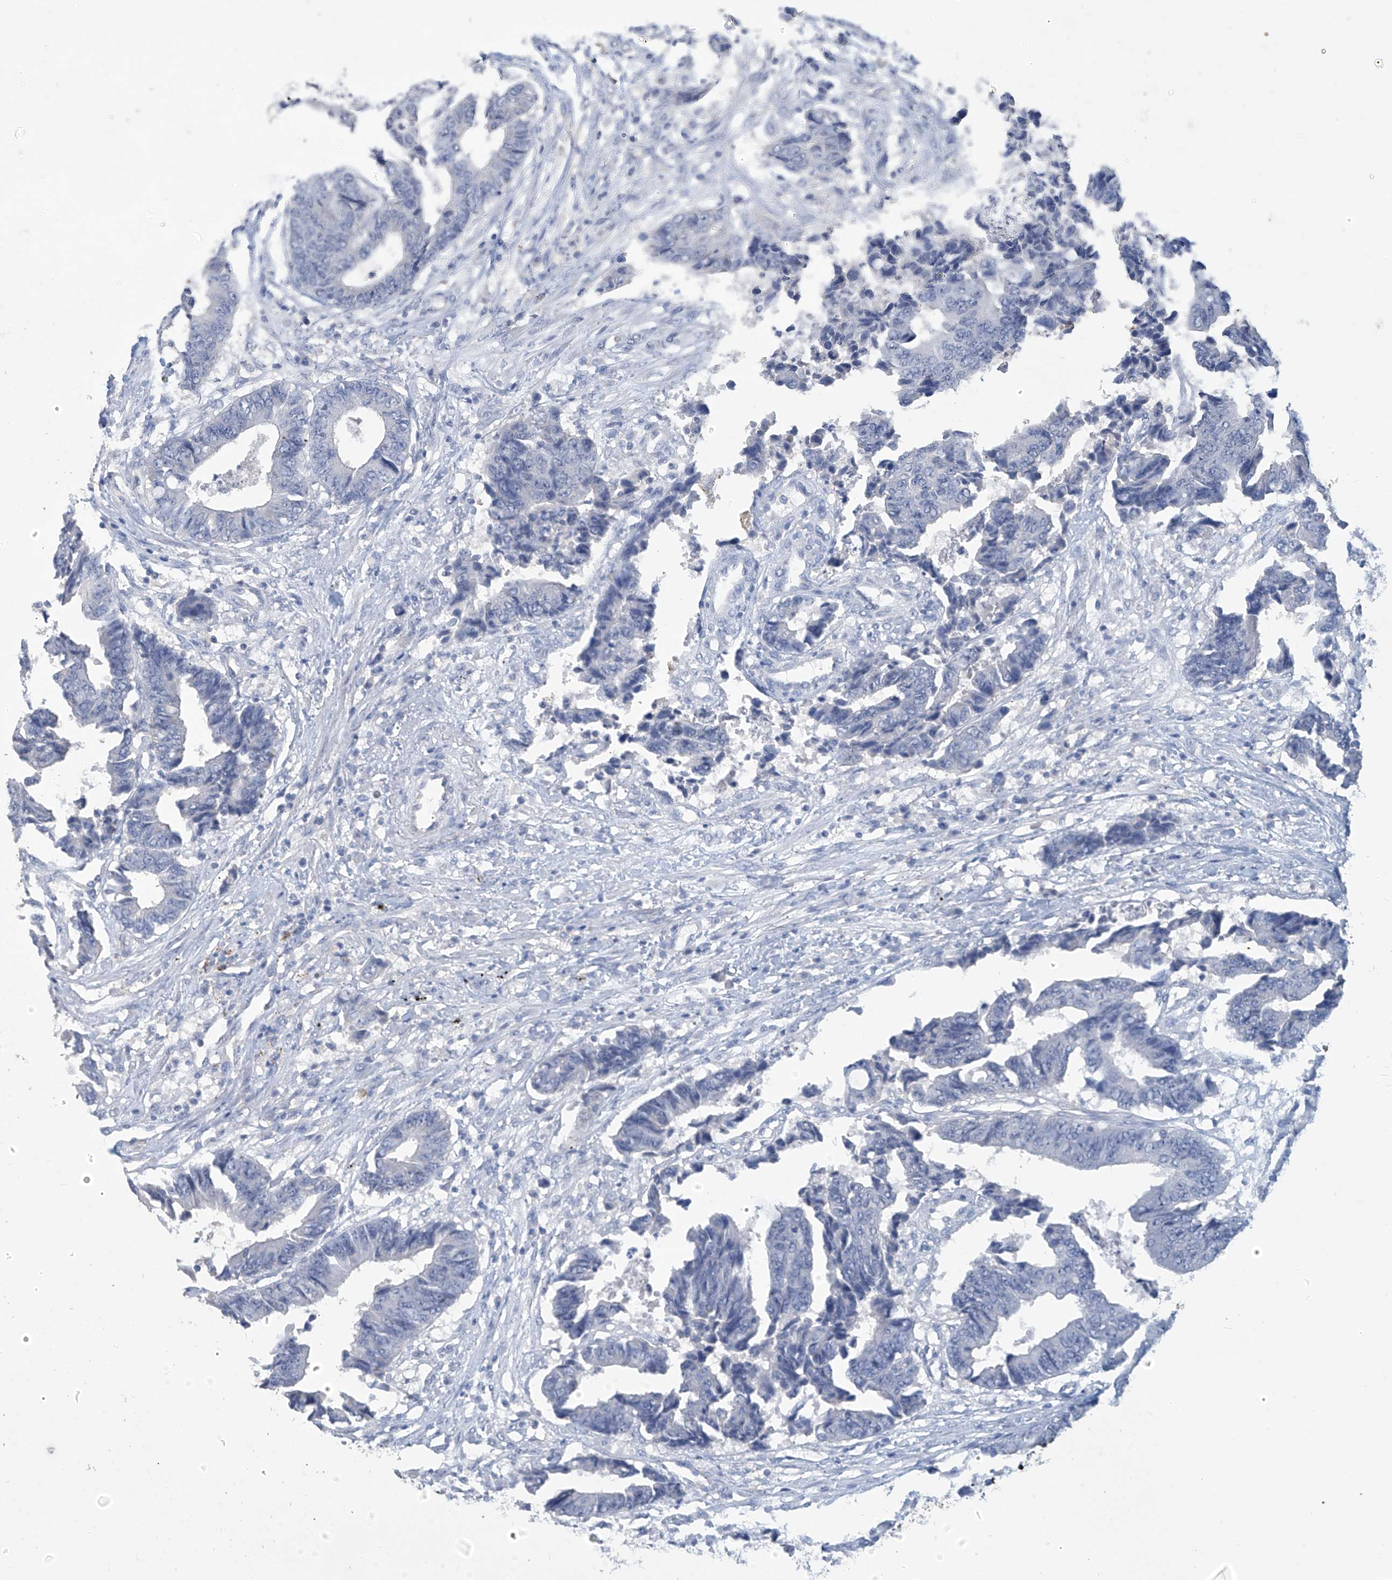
{"staining": {"intensity": "negative", "quantity": "none", "location": "none"}, "tissue": "colorectal cancer", "cell_type": "Tumor cells", "image_type": "cancer", "snomed": [{"axis": "morphology", "description": "Adenocarcinoma, NOS"}, {"axis": "topography", "description": "Rectum"}], "caption": "DAB (3,3'-diaminobenzidine) immunohistochemical staining of colorectal cancer reveals no significant expression in tumor cells.", "gene": "OGT", "patient": {"sex": "male", "age": 84}}